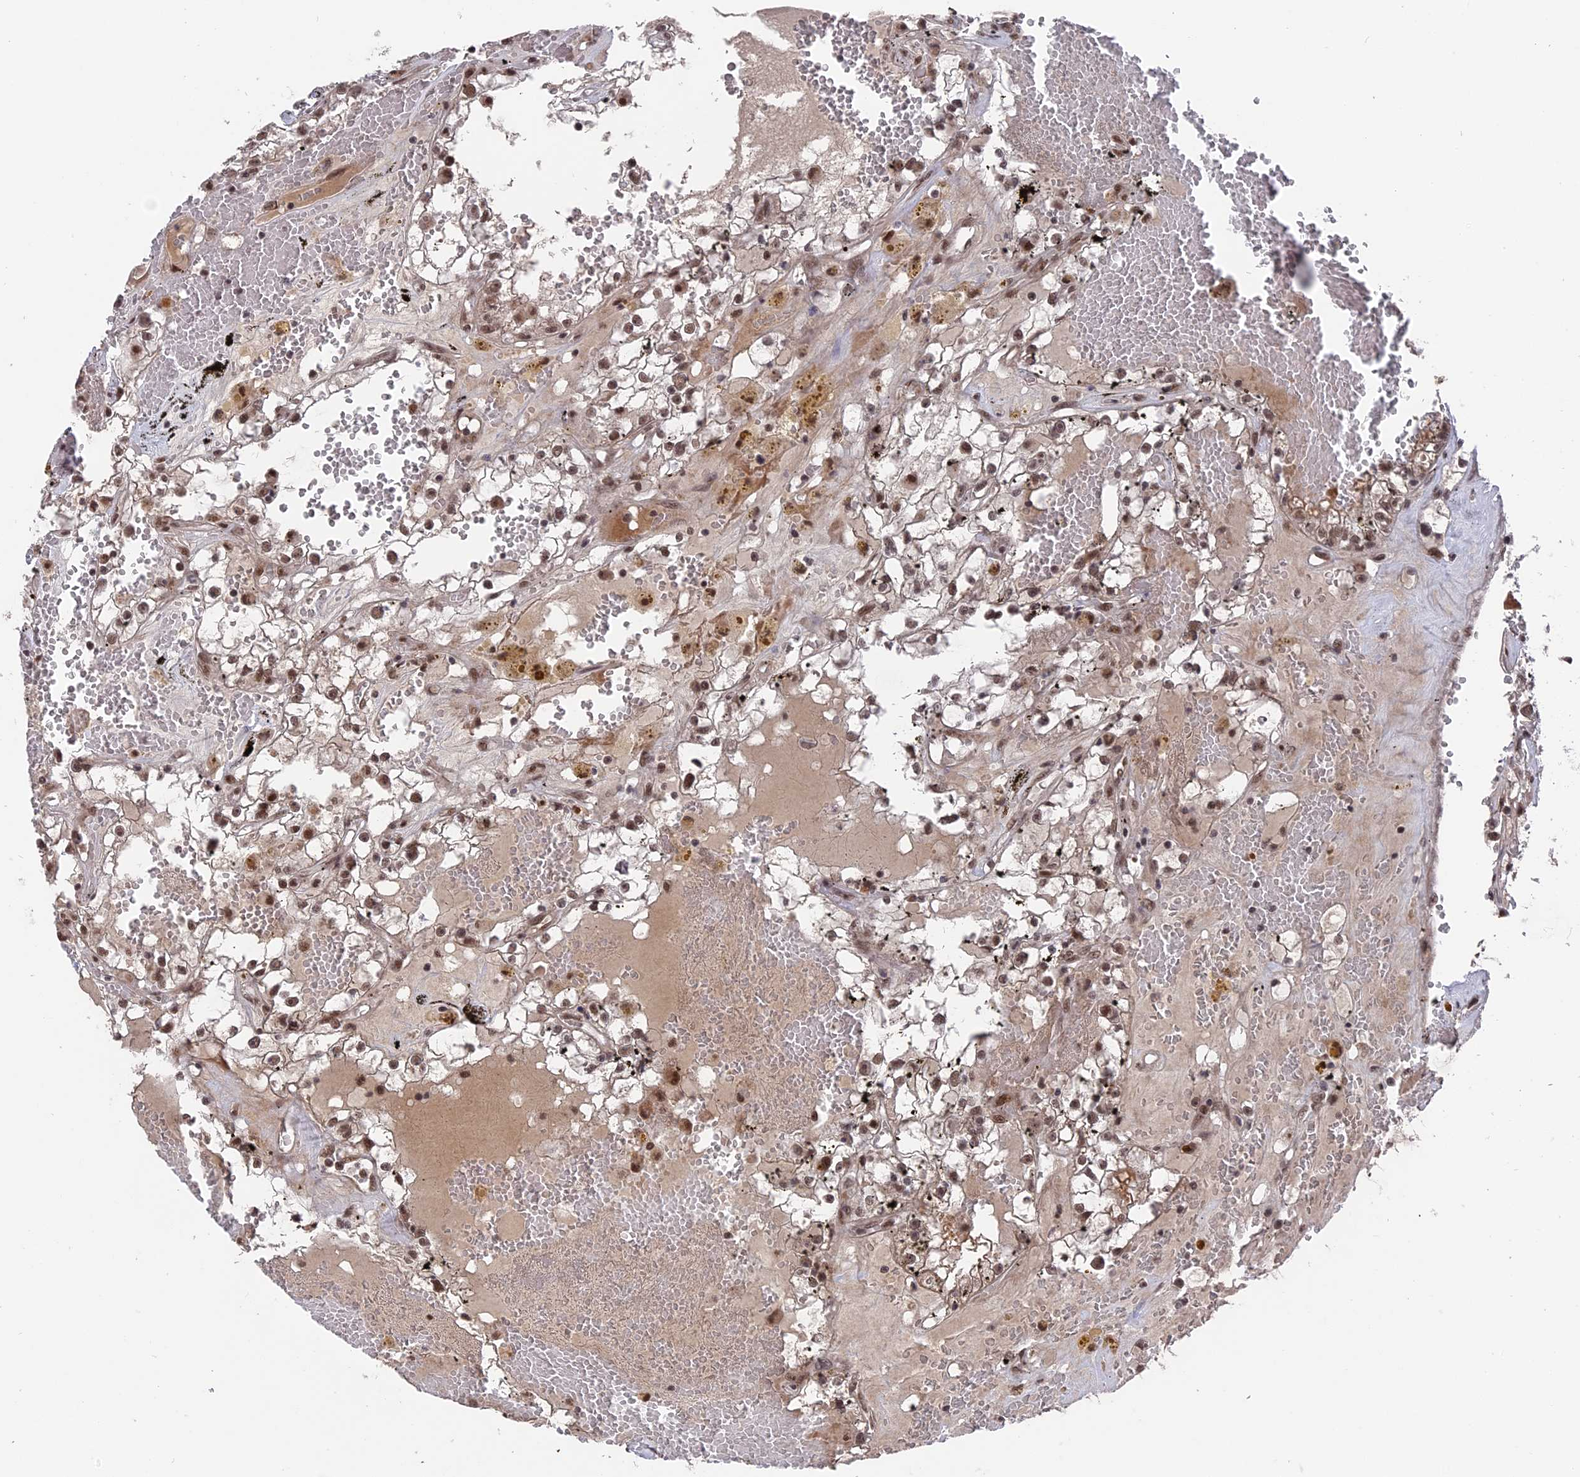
{"staining": {"intensity": "moderate", "quantity": ">75%", "location": "nuclear"}, "tissue": "renal cancer", "cell_type": "Tumor cells", "image_type": "cancer", "snomed": [{"axis": "morphology", "description": "Adenocarcinoma, NOS"}, {"axis": "topography", "description": "Kidney"}], "caption": "Renal adenocarcinoma stained with a protein marker displays moderate staining in tumor cells.", "gene": "SF3A2", "patient": {"sex": "male", "age": 56}}